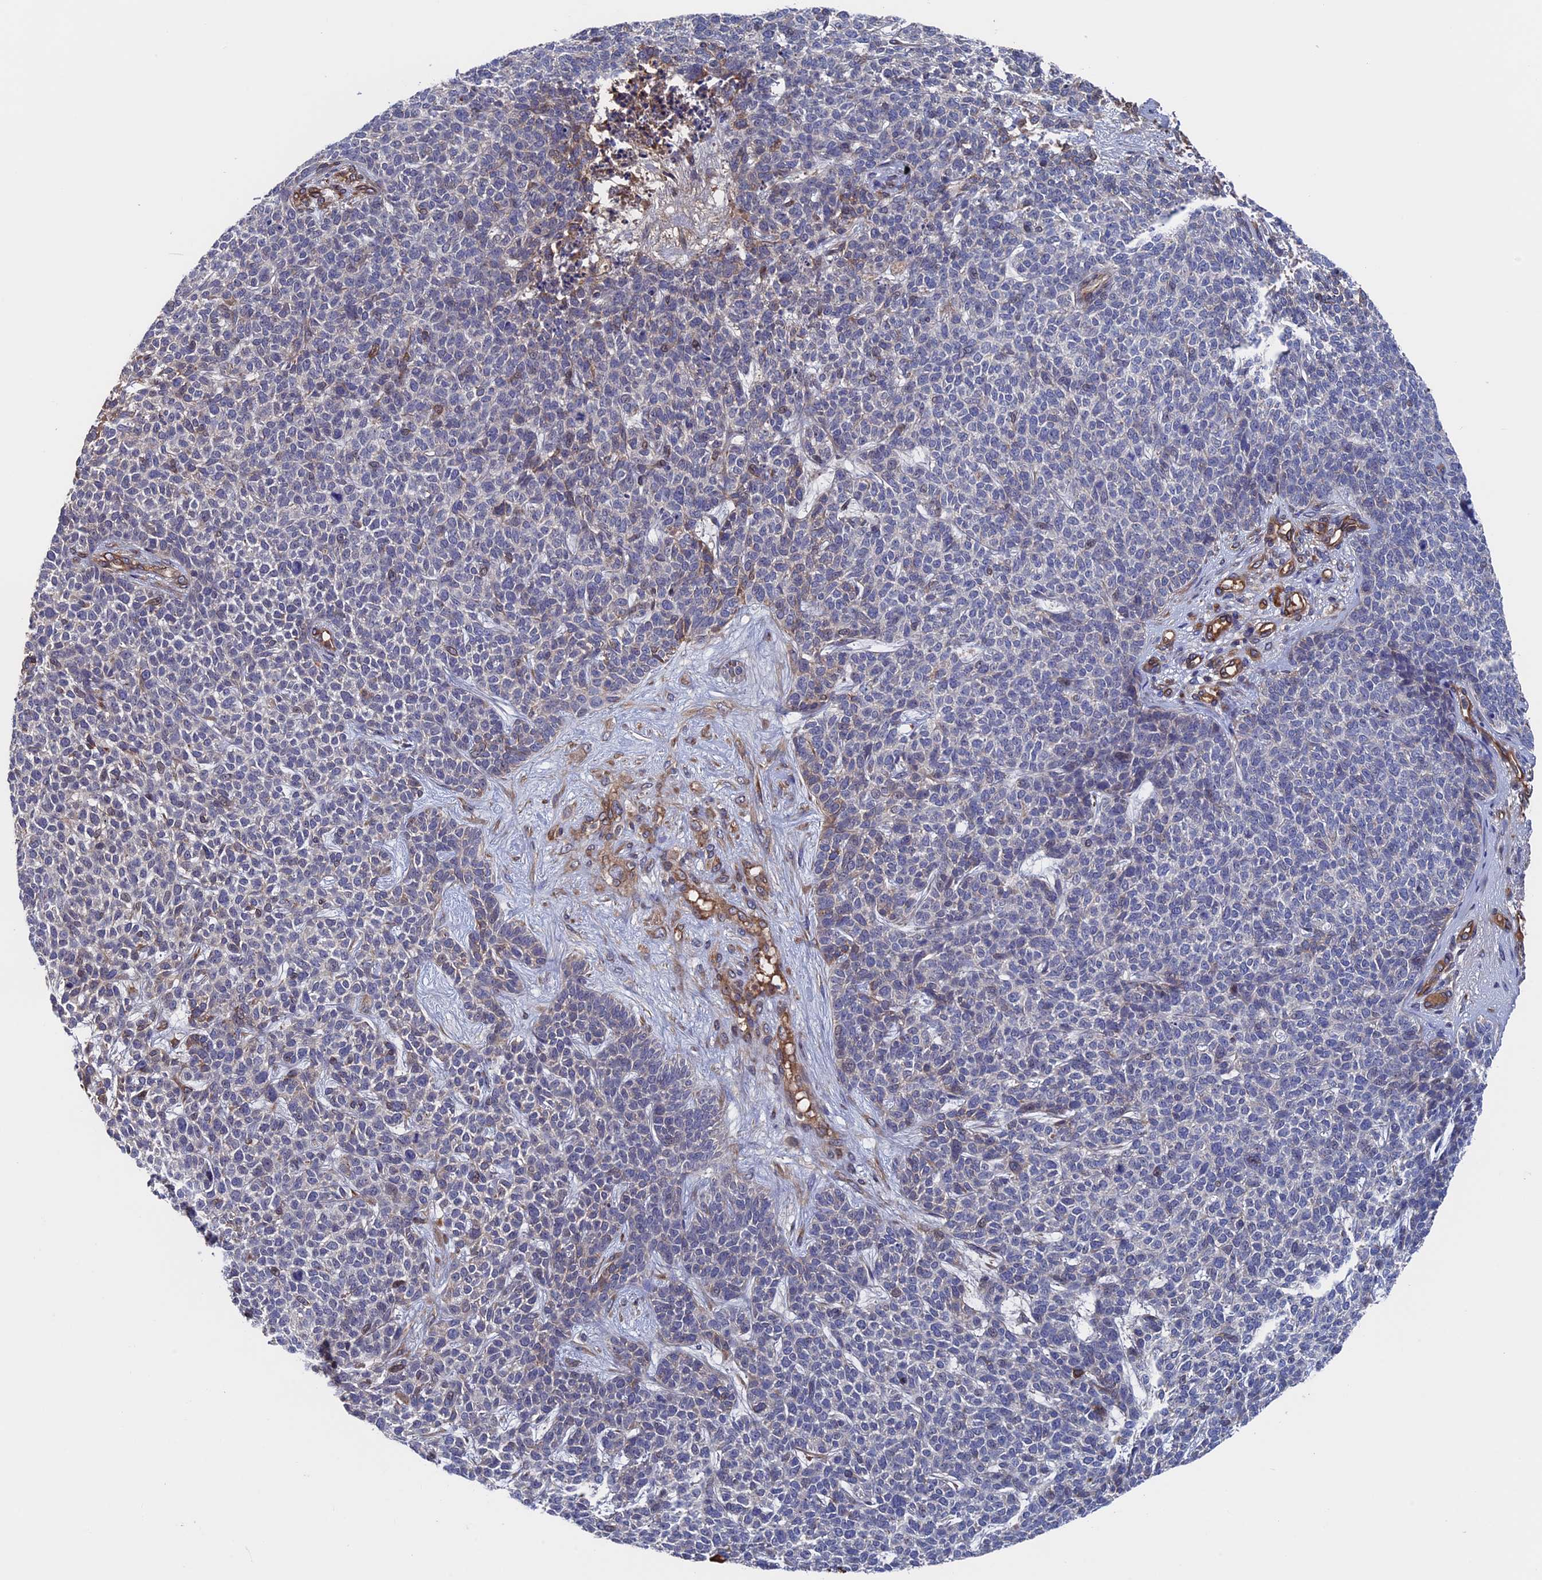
{"staining": {"intensity": "negative", "quantity": "none", "location": "none"}, "tissue": "skin cancer", "cell_type": "Tumor cells", "image_type": "cancer", "snomed": [{"axis": "morphology", "description": "Basal cell carcinoma"}, {"axis": "topography", "description": "Skin"}], "caption": "Human skin basal cell carcinoma stained for a protein using immunohistochemistry displays no positivity in tumor cells.", "gene": "RPUSD1", "patient": {"sex": "female", "age": 84}}